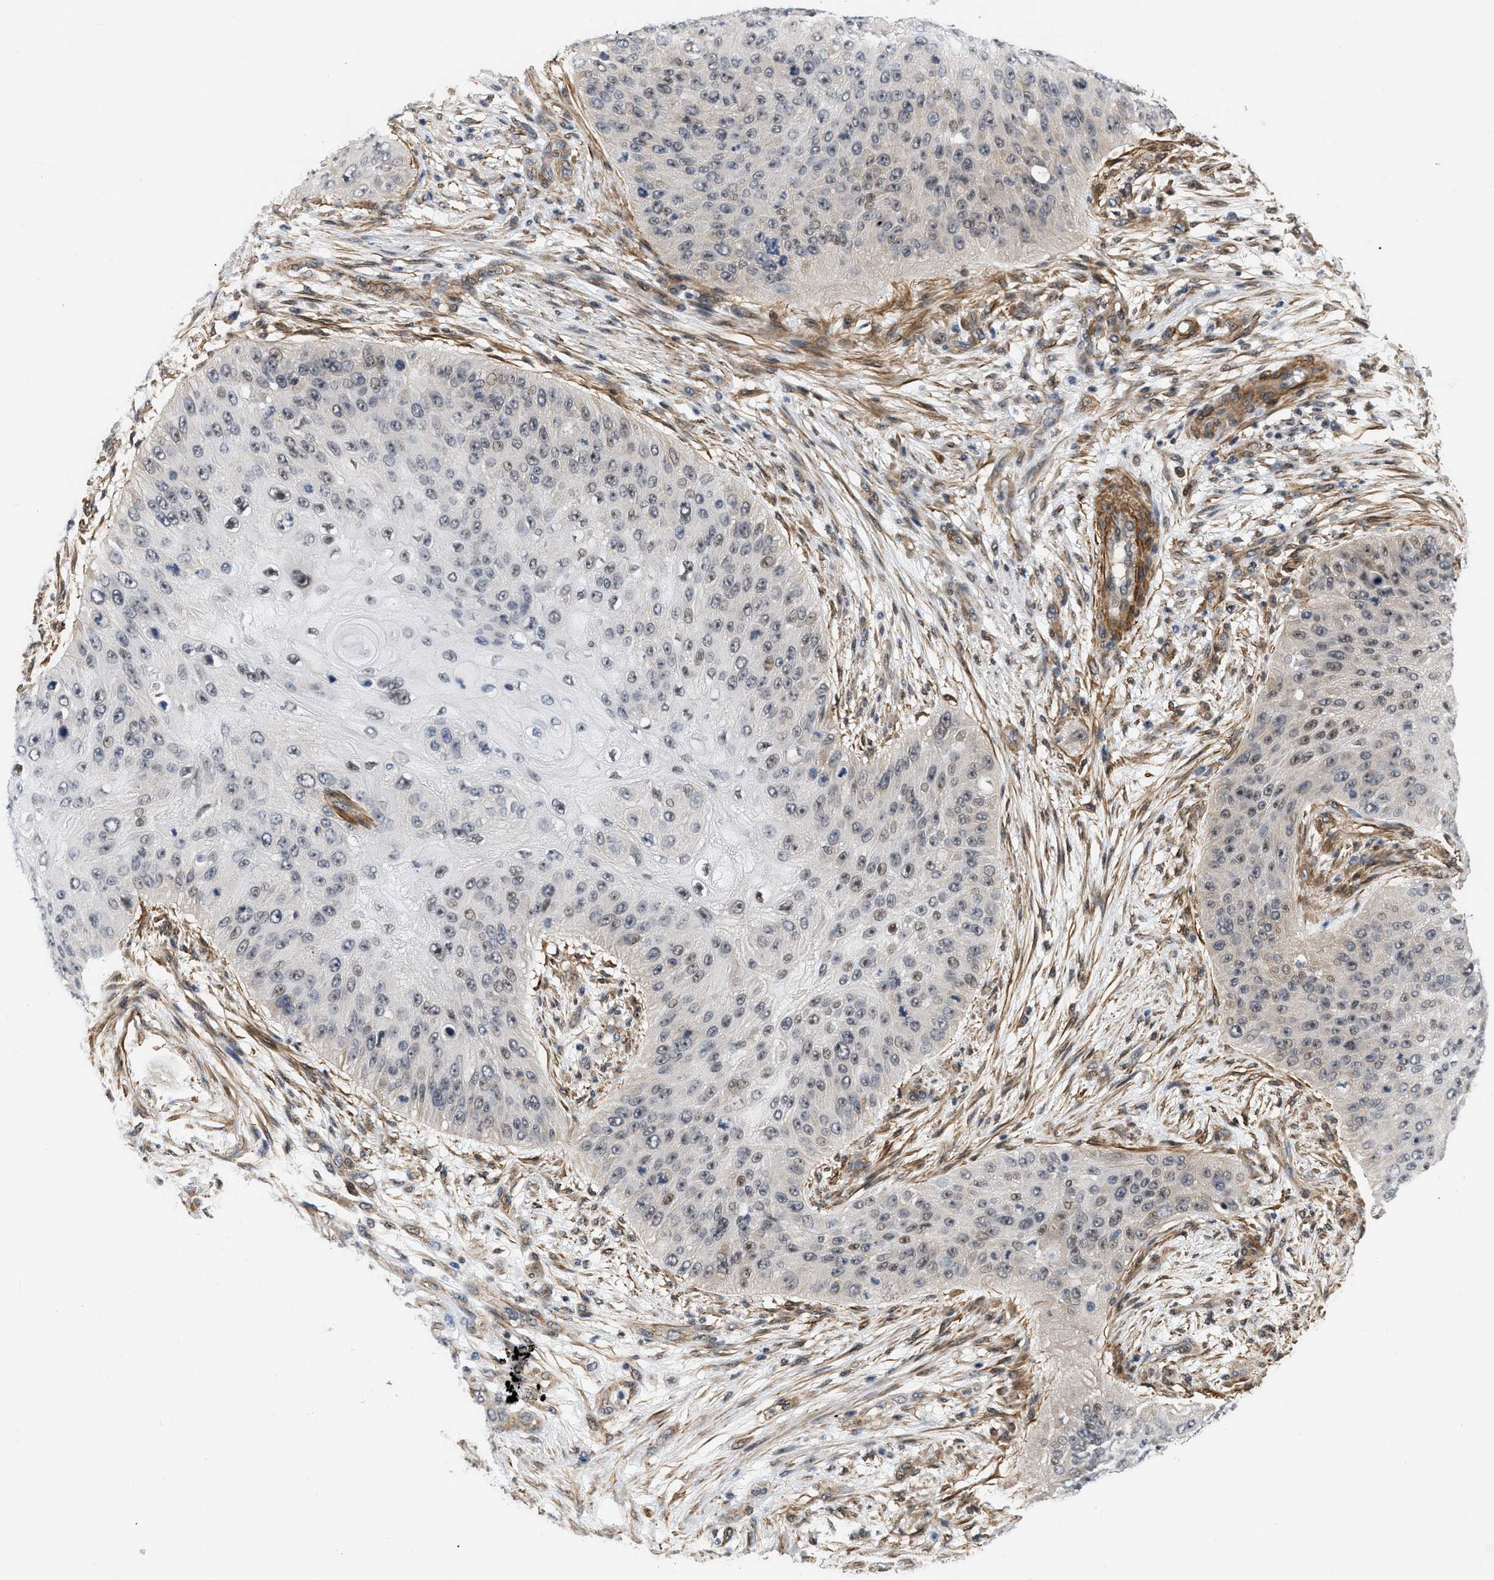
{"staining": {"intensity": "moderate", "quantity": "25%-75%", "location": "nuclear"}, "tissue": "skin cancer", "cell_type": "Tumor cells", "image_type": "cancer", "snomed": [{"axis": "morphology", "description": "Squamous cell carcinoma, NOS"}, {"axis": "topography", "description": "Skin"}], "caption": "Moderate nuclear positivity is appreciated in approximately 25%-75% of tumor cells in skin cancer (squamous cell carcinoma). (Stains: DAB (3,3'-diaminobenzidine) in brown, nuclei in blue, Microscopy: brightfield microscopy at high magnification).", "gene": "GPRASP2", "patient": {"sex": "female", "age": 80}}